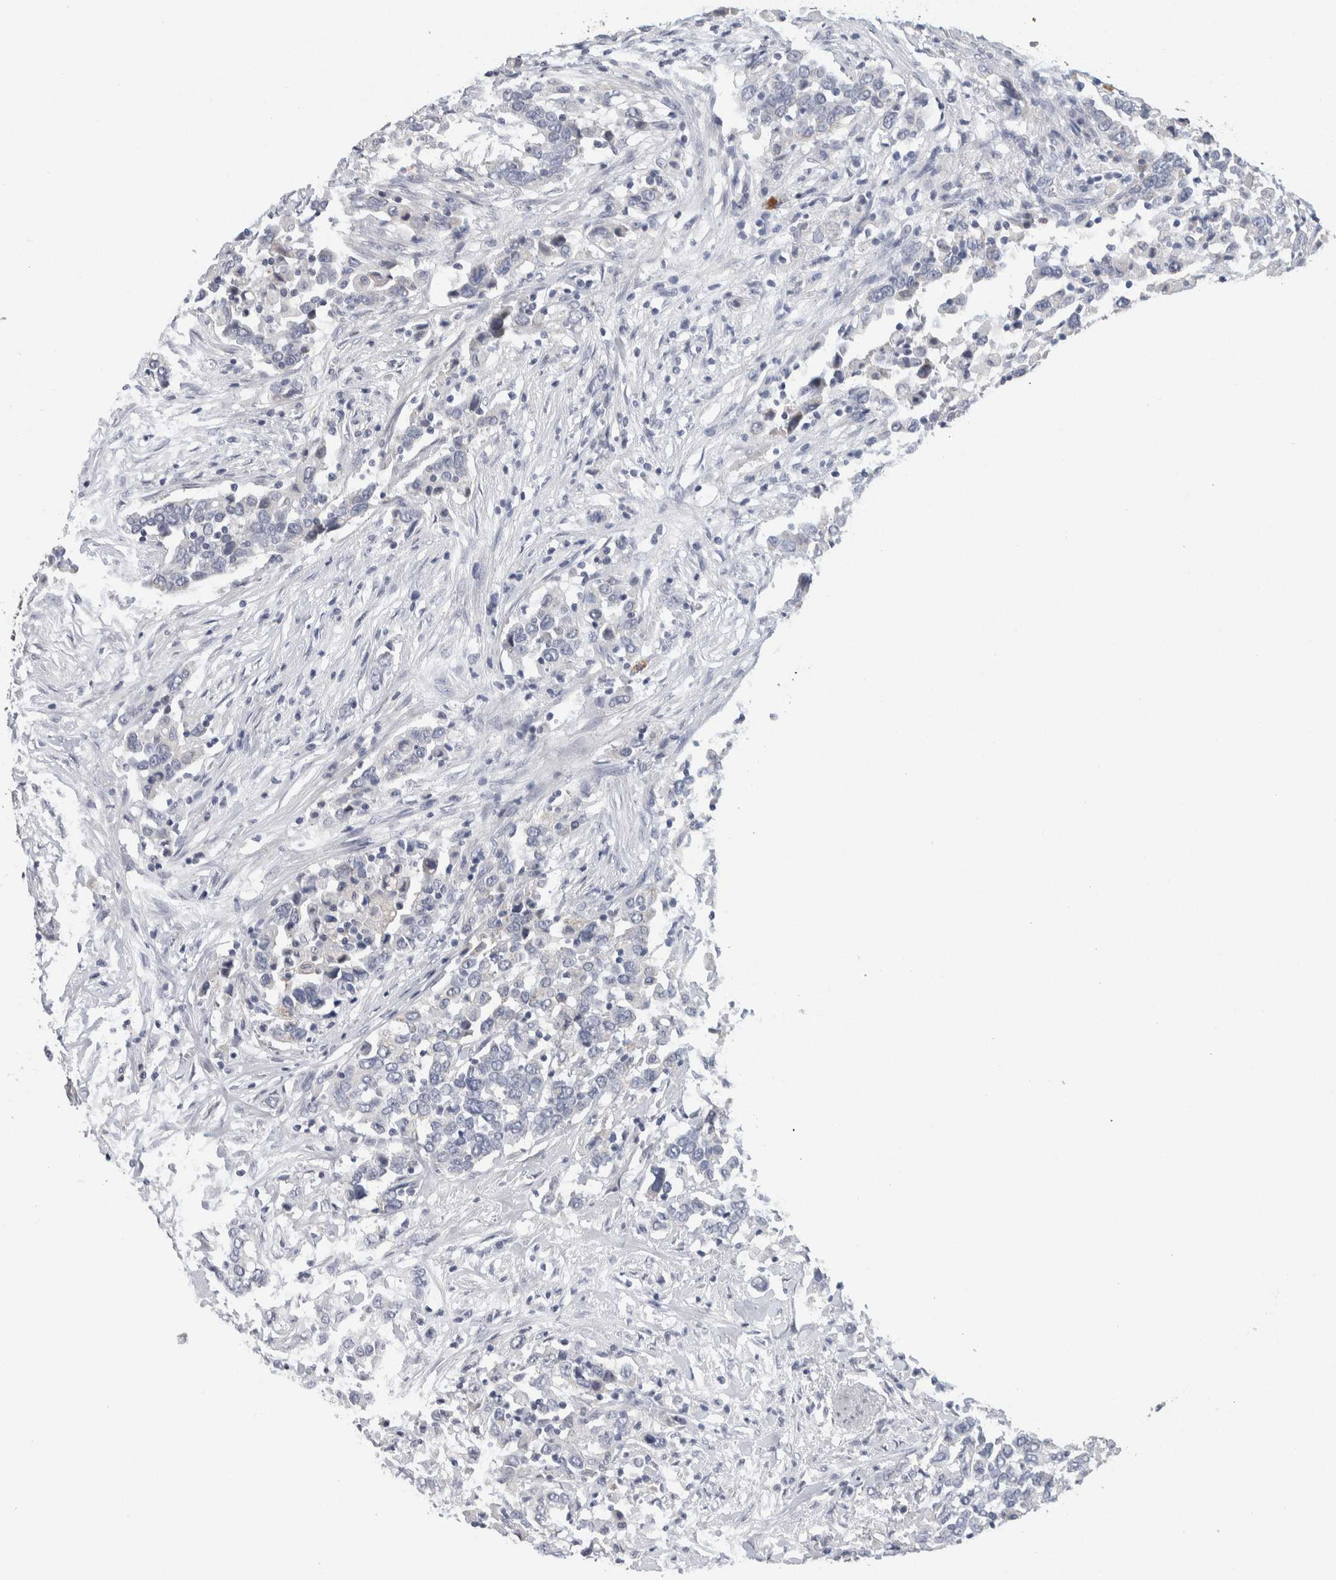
{"staining": {"intensity": "negative", "quantity": "none", "location": "none"}, "tissue": "urothelial cancer", "cell_type": "Tumor cells", "image_type": "cancer", "snomed": [{"axis": "morphology", "description": "Urothelial carcinoma, High grade"}, {"axis": "topography", "description": "Urinary bladder"}], "caption": "High magnification brightfield microscopy of urothelial cancer stained with DAB (brown) and counterstained with hematoxylin (blue): tumor cells show no significant expression. (DAB immunohistochemistry (IHC) visualized using brightfield microscopy, high magnification).", "gene": "SCN2A", "patient": {"sex": "male", "age": 61}}